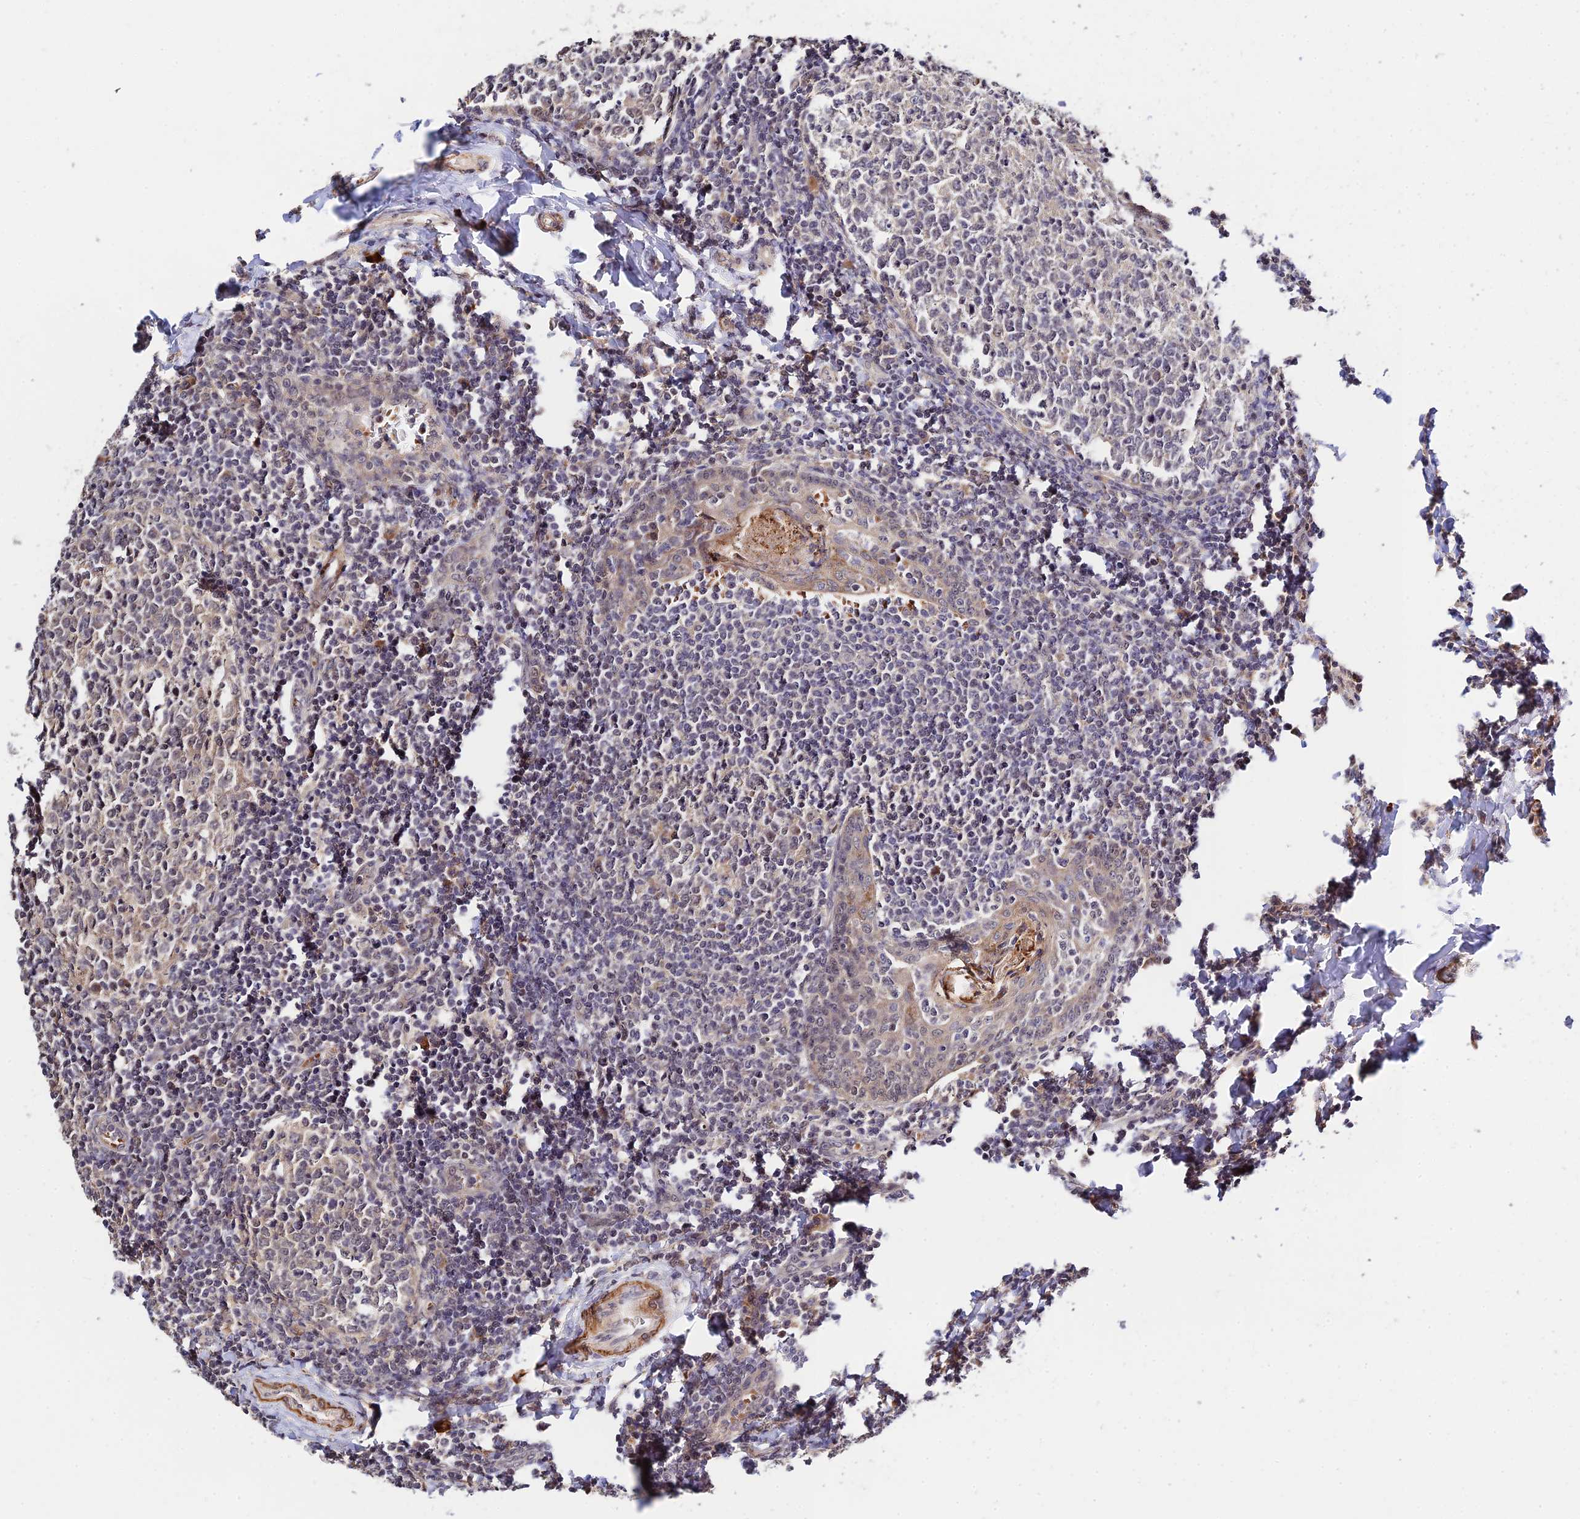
{"staining": {"intensity": "negative", "quantity": "none", "location": "none"}, "tissue": "tonsil", "cell_type": "Germinal center cells", "image_type": "normal", "snomed": [{"axis": "morphology", "description": "Normal tissue, NOS"}, {"axis": "topography", "description": "Tonsil"}], "caption": "A micrograph of tonsil stained for a protein demonstrates no brown staining in germinal center cells.", "gene": "CWH43", "patient": {"sex": "female", "age": 19}}